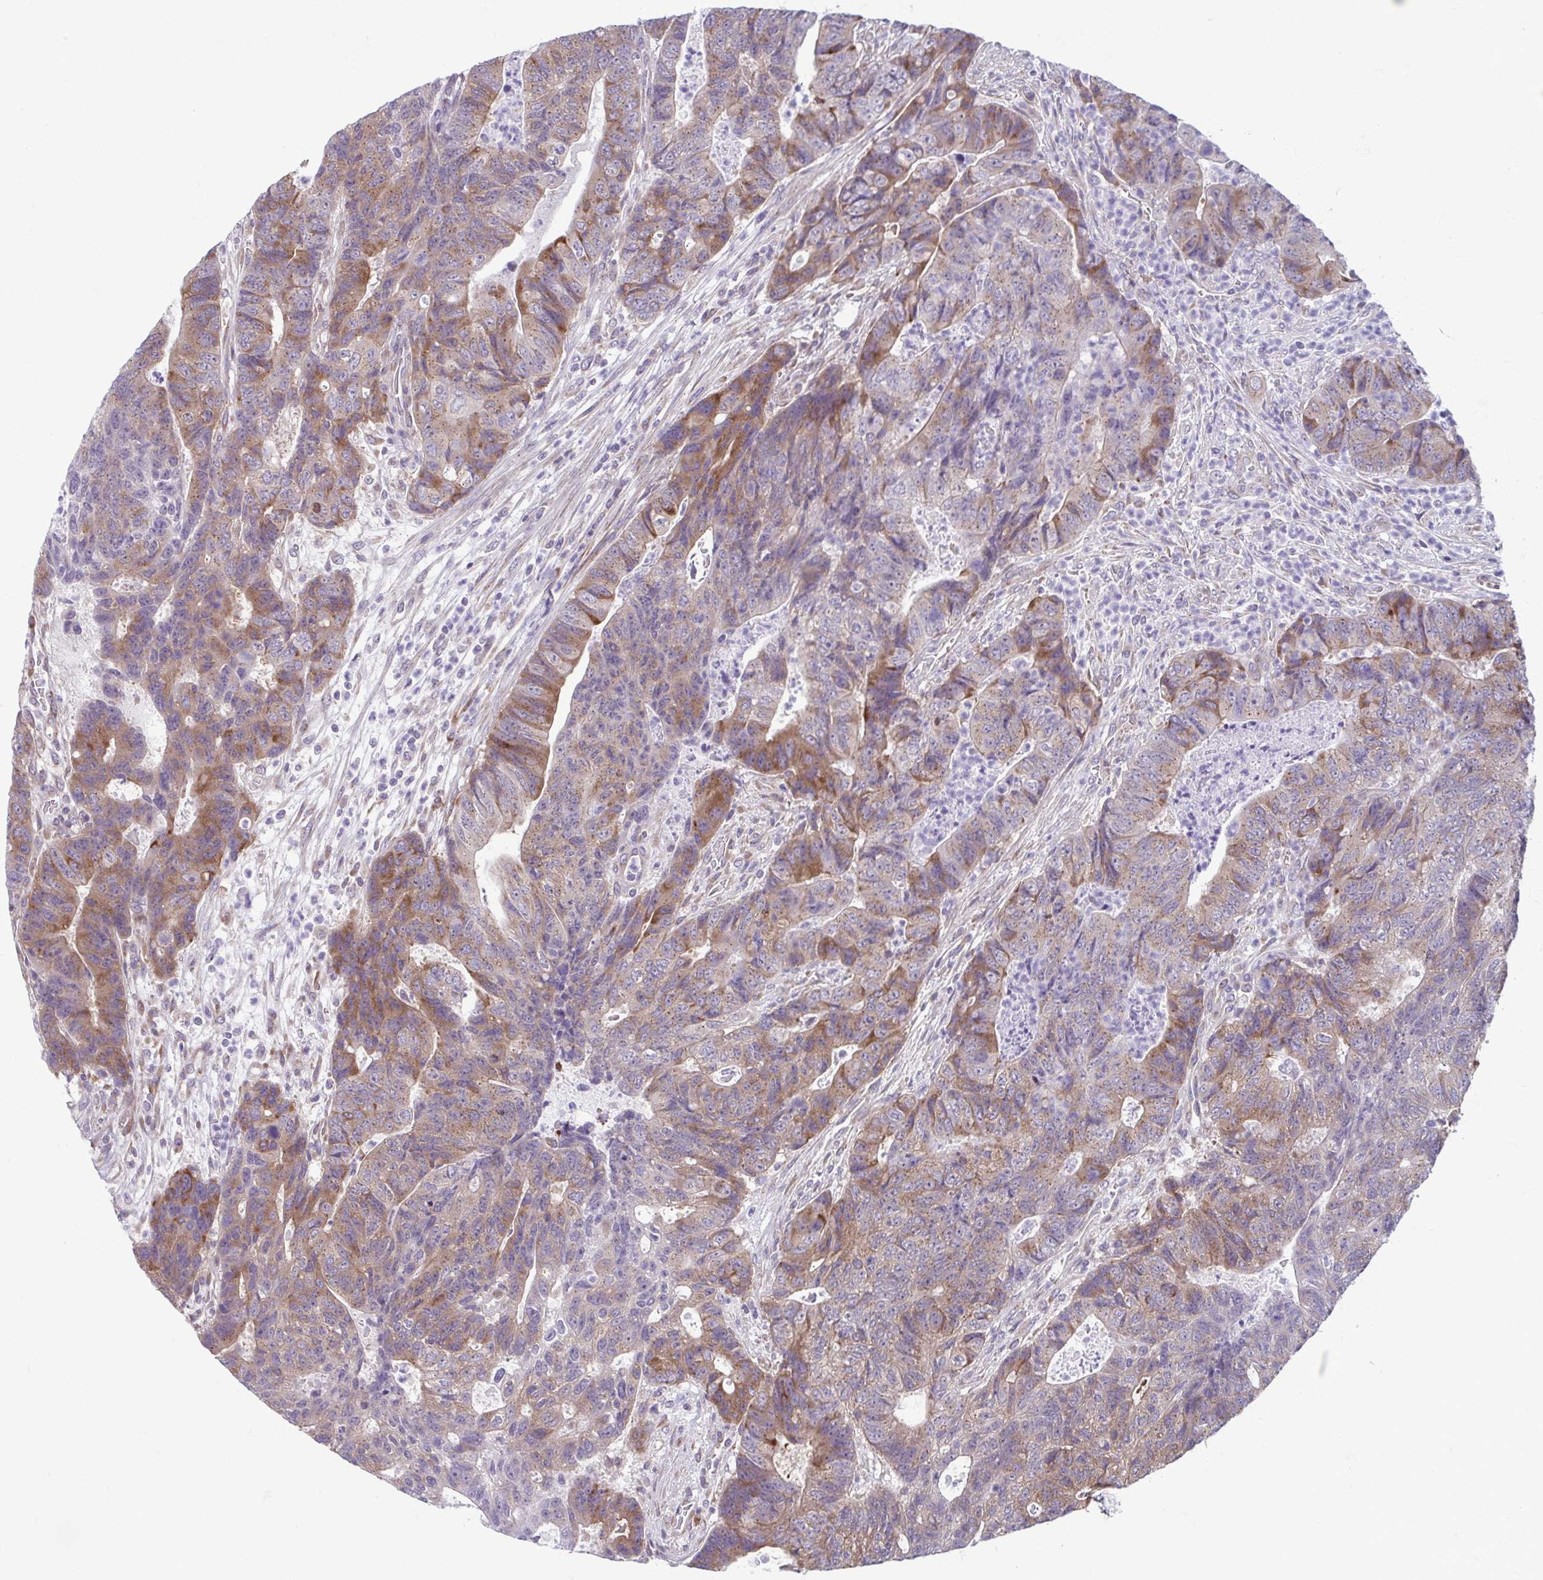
{"staining": {"intensity": "moderate", "quantity": "25%-75%", "location": "cytoplasmic/membranous"}, "tissue": "colorectal cancer", "cell_type": "Tumor cells", "image_type": "cancer", "snomed": [{"axis": "morphology", "description": "Adenocarcinoma, NOS"}, {"axis": "topography", "description": "Colon"}], "caption": "Colorectal cancer (adenocarcinoma) stained for a protein (brown) displays moderate cytoplasmic/membranous positive positivity in approximately 25%-75% of tumor cells.", "gene": "TMEM108", "patient": {"sex": "female", "age": 48}}